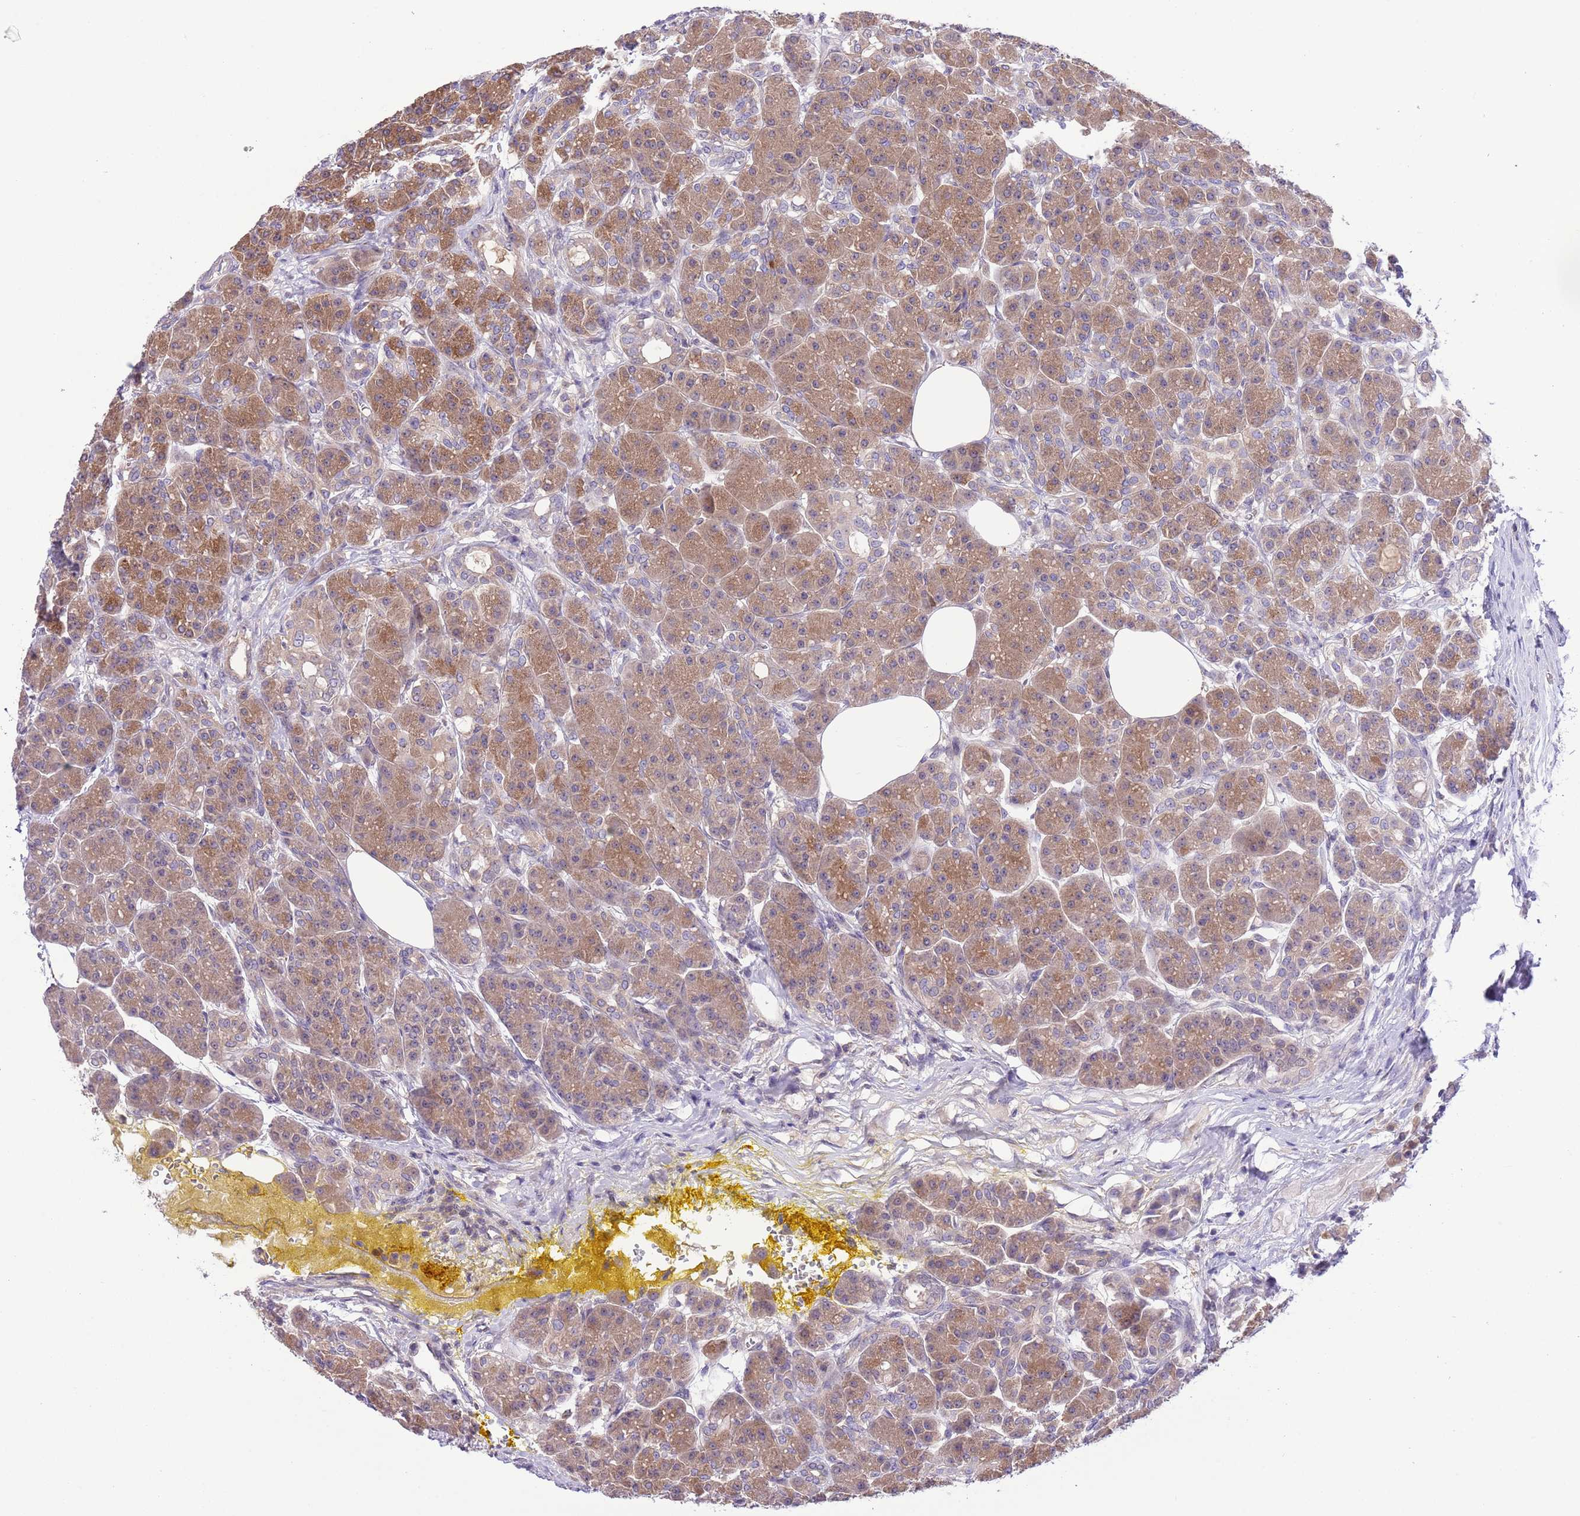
{"staining": {"intensity": "moderate", "quantity": ">75%", "location": "cytoplasmic/membranous"}, "tissue": "pancreas", "cell_type": "Exocrine glandular cells", "image_type": "normal", "snomed": [{"axis": "morphology", "description": "Normal tissue, NOS"}, {"axis": "topography", "description": "Pancreas"}], "caption": "A high-resolution micrograph shows immunohistochemistry (IHC) staining of benign pancreas, which shows moderate cytoplasmic/membranous staining in approximately >75% of exocrine glandular cells. (DAB (3,3'-diaminobenzidine) = brown stain, brightfield microscopy at high magnification).", "gene": "PRR32", "patient": {"sex": "male", "age": 63}}